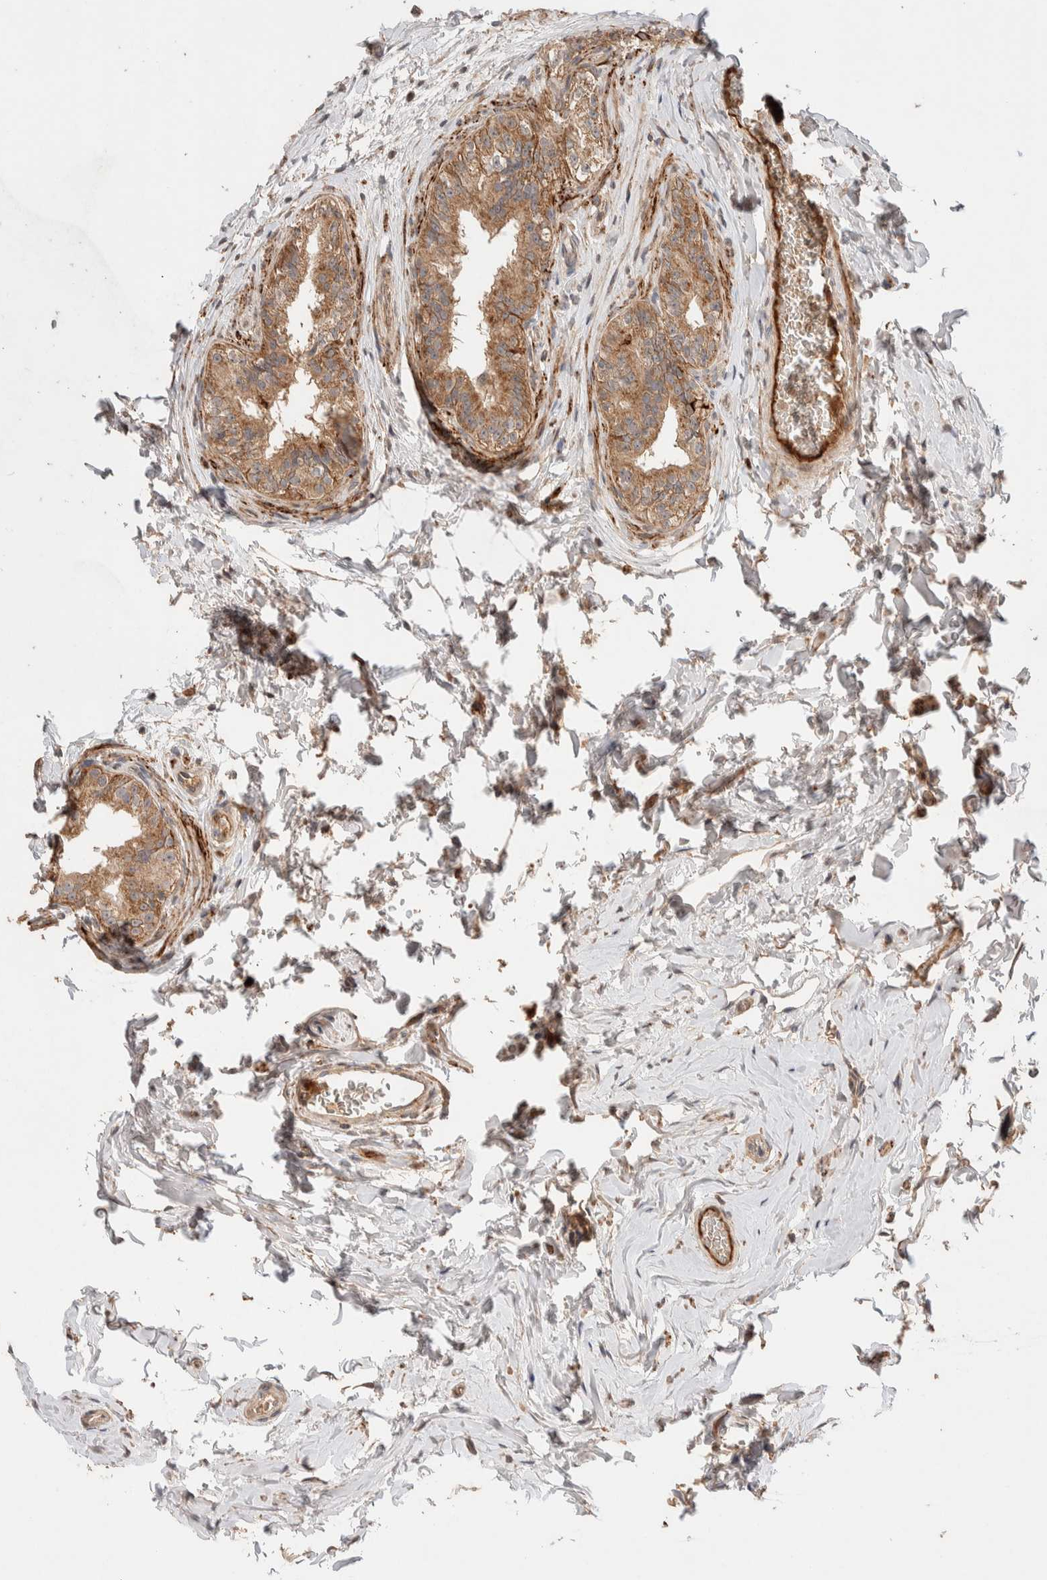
{"staining": {"intensity": "moderate", "quantity": ">75%", "location": "cytoplasmic/membranous"}, "tissue": "epididymis", "cell_type": "Glandular cells", "image_type": "normal", "snomed": [{"axis": "morphology", "description": "Normal tissue, NOS"}, {"axis": "topography", "description": "Testis"}, {"axis": "topography", "description": "Epididymis"}], "caption": "Immunohistochemistry (IHC) (DAB (3,3'-diaminobenzidine)) staining of normal human epididymis demonstrates moderate cytoplasmic/membranous protein expression in approximately >75% of glandular cells.", "gene": "CASK", "patient": {"sex": "male", "age": 36}}